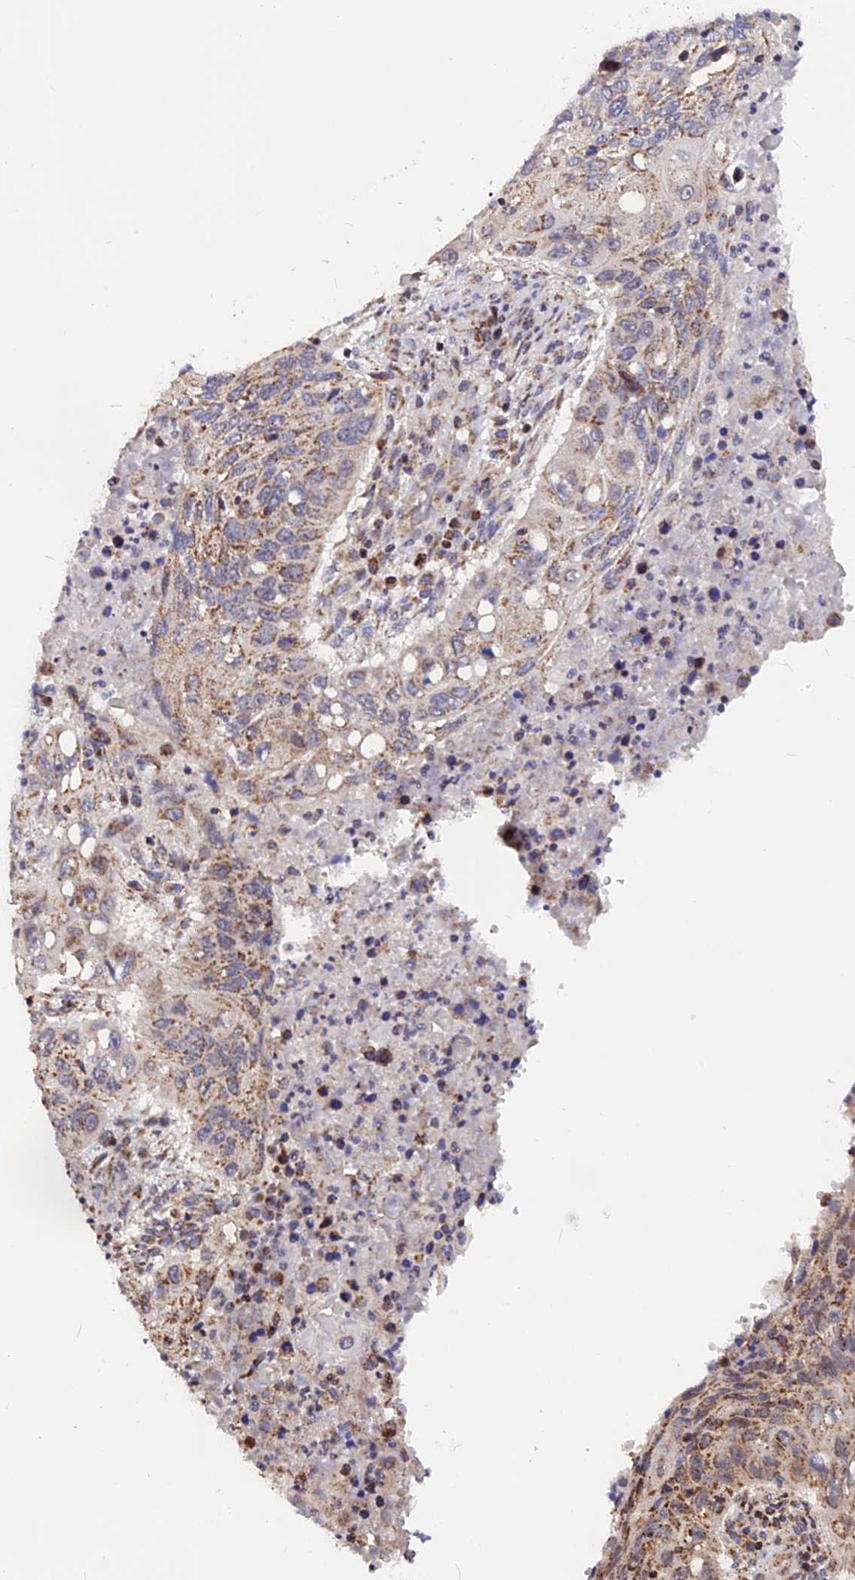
{"staining": {"intensity": "weak", "quantity": ">75%", "location": "cytoplasmic/membranous"}, "tissue": "lung cancer", "cell_type": "Tumor cells", "image_type": "cancer", "snomed": [{"axis": "morphology", "description": "Squamous cell carcinoma, NOS"}, {"axis": "topography", "description": "Lung"}], "caption": "The histopathology image demonstrates immunohistochemical staining of lung squamous cell carcinoma. There is weak cytoplasmic/membranous positivity is seen in approximately >75% of tumor cells.", "gene": "FAM174C", "patient": {"sex": "female", "age": 63}}